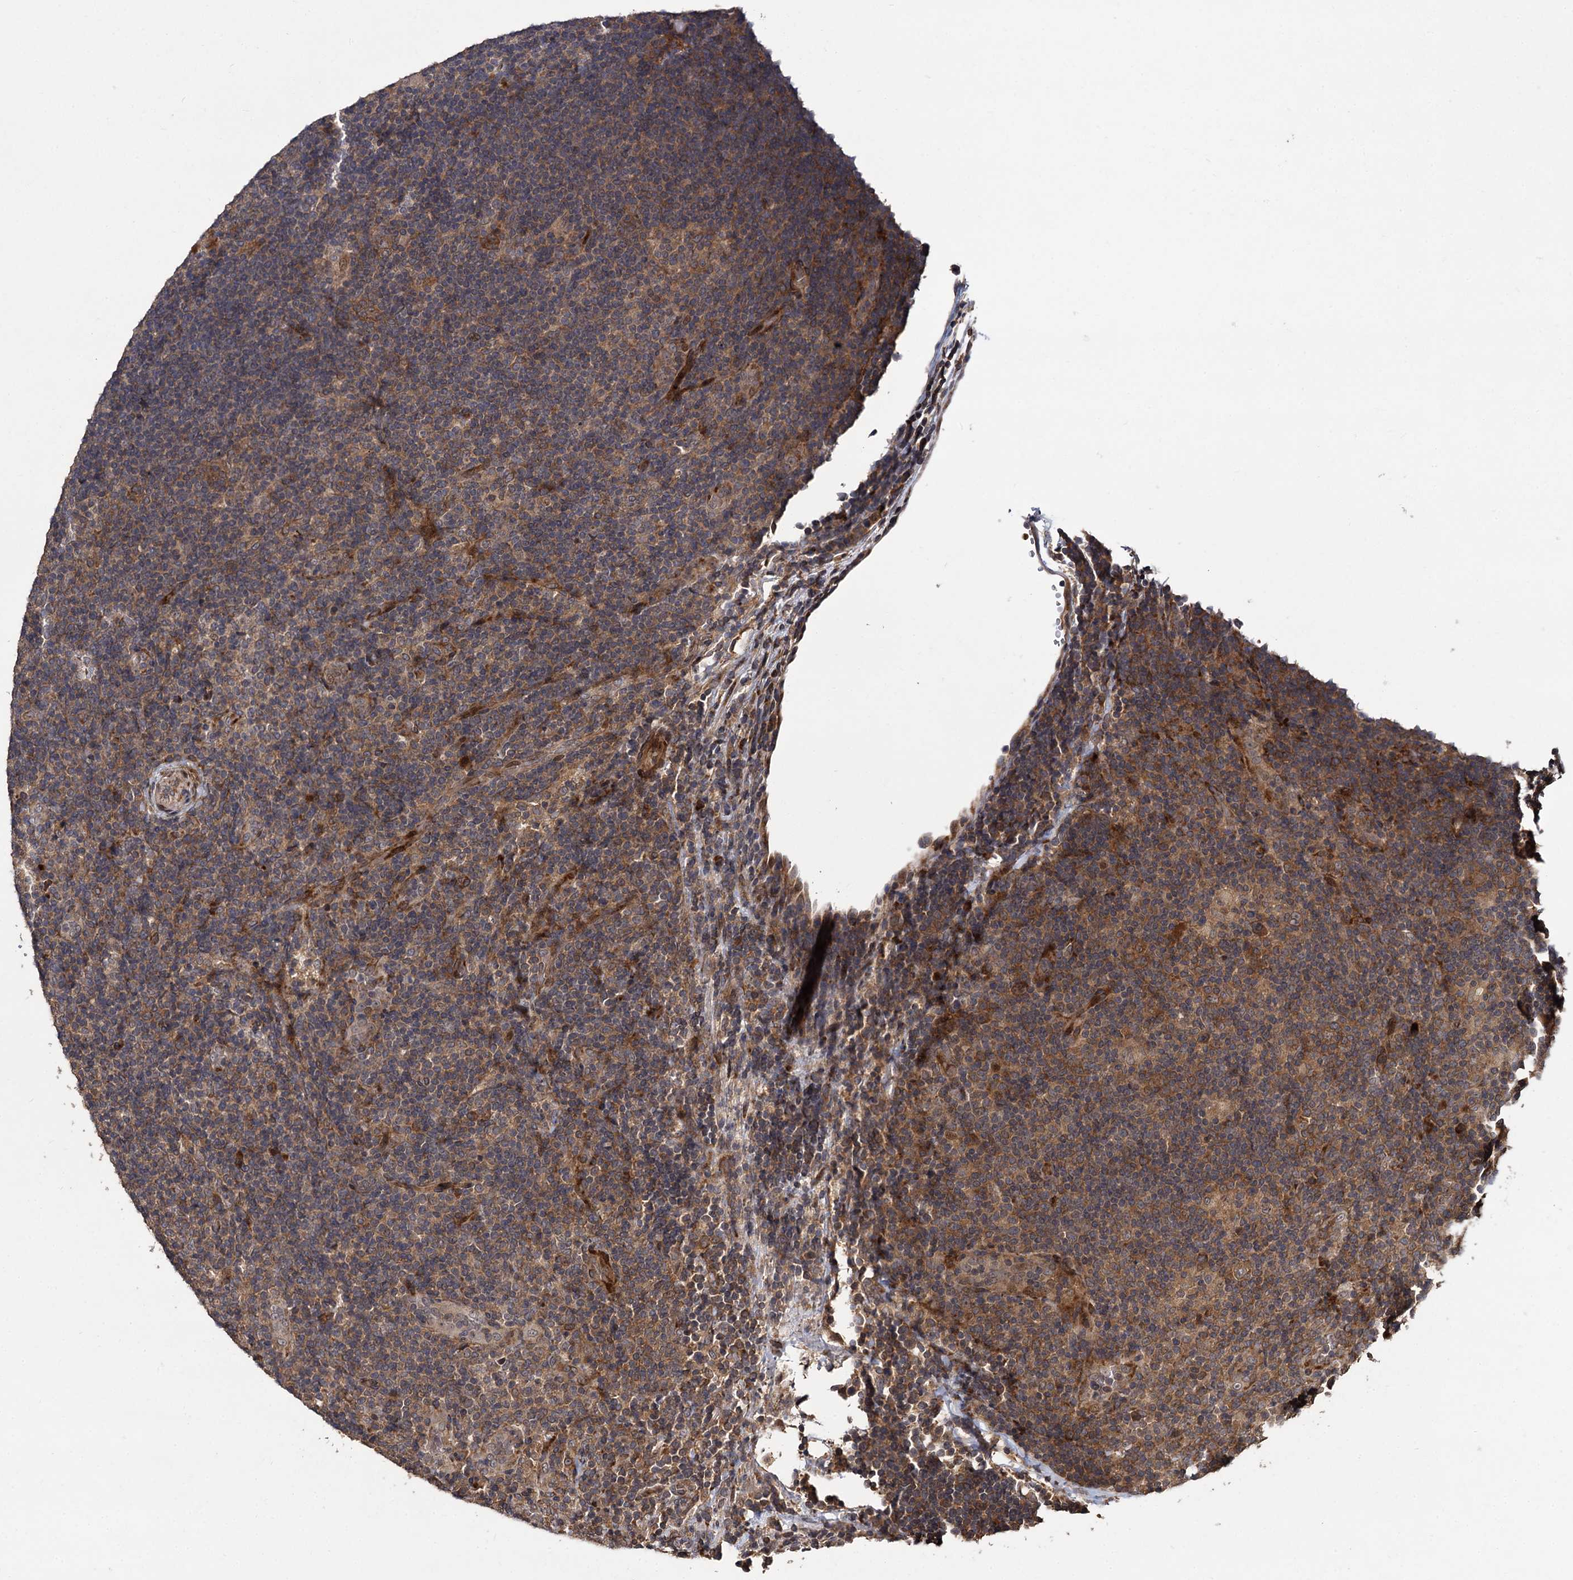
{"staining": {"intensity": "moderate", "quantity": ">75%", "location": "cytoplasmic/membranous"}, "tissue": "lymphoma", "cell_type": "Tumor cells", "image_type": "cancer", "snomed": [{"axis": "morphology", "description": "Hodgkin's disease, NOS"}, {"axis": "topography", "description": "Lymph node"}], "caption": "Human Hodgkin's disease stained with a brown dye shows moderate cytoplasmic/membranous positive positivity in about >75% of tumor cells.", "gene": "INPPL1", "patient": {"sex": "female", "age": 57}}